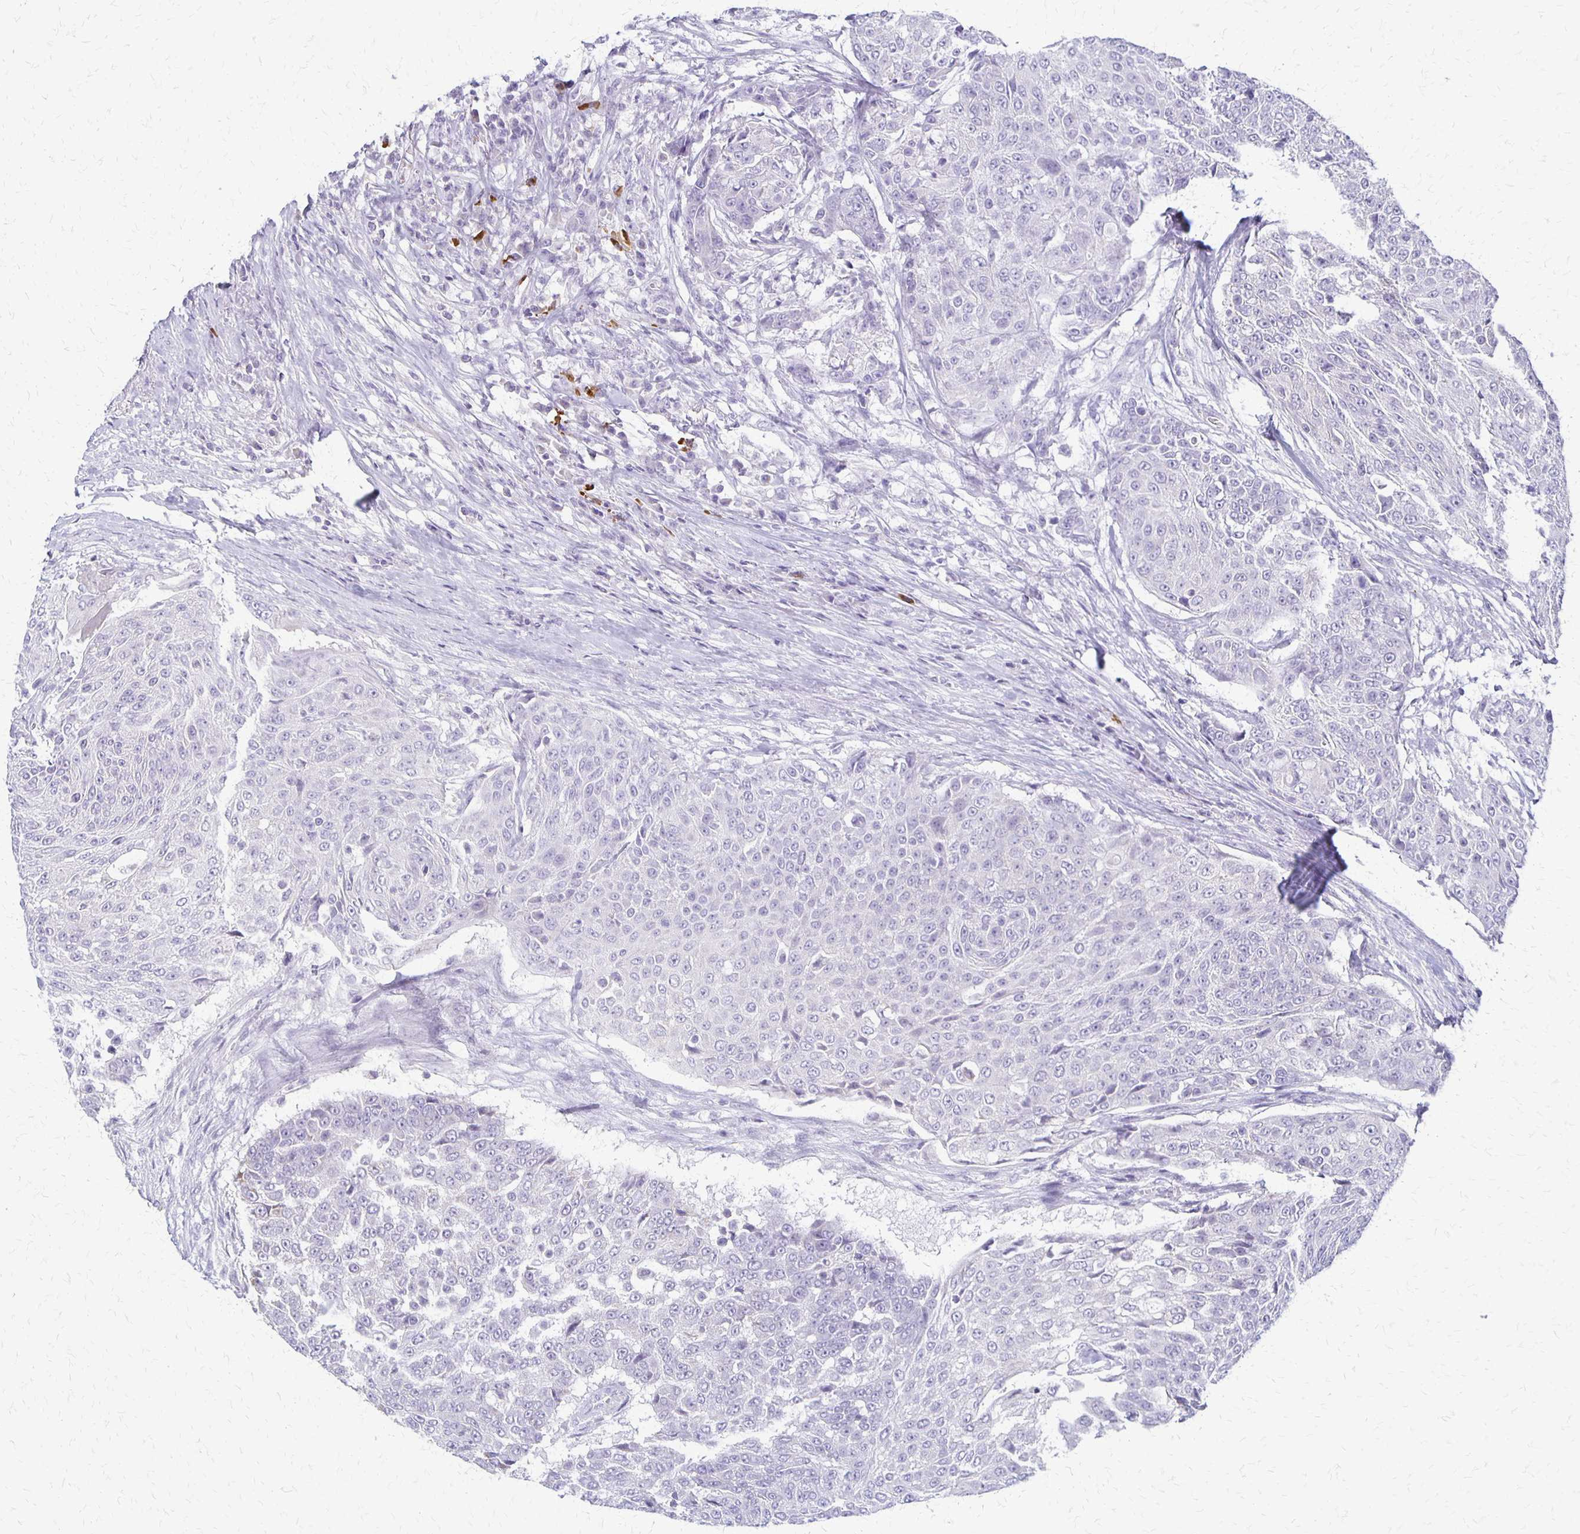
{"staining": {"intensity": "negative", "quantity": "none", "location": "none"}, "tissue": "urothelial cancer", "cell_type": "Tumor cells", "image_type": "cancer", "snomed": [{"axis": "morphology", "description": "Urothelial carcinoma, High grade"}, {"axis": "topography", "description": "Urinary bladder"}], "caption": "Immunohistochemical staining of human urothelial cancer displays no significant staining in tumor cells.", "gene": "RHOC", "patient": {"sex": "female", "age": 63}}